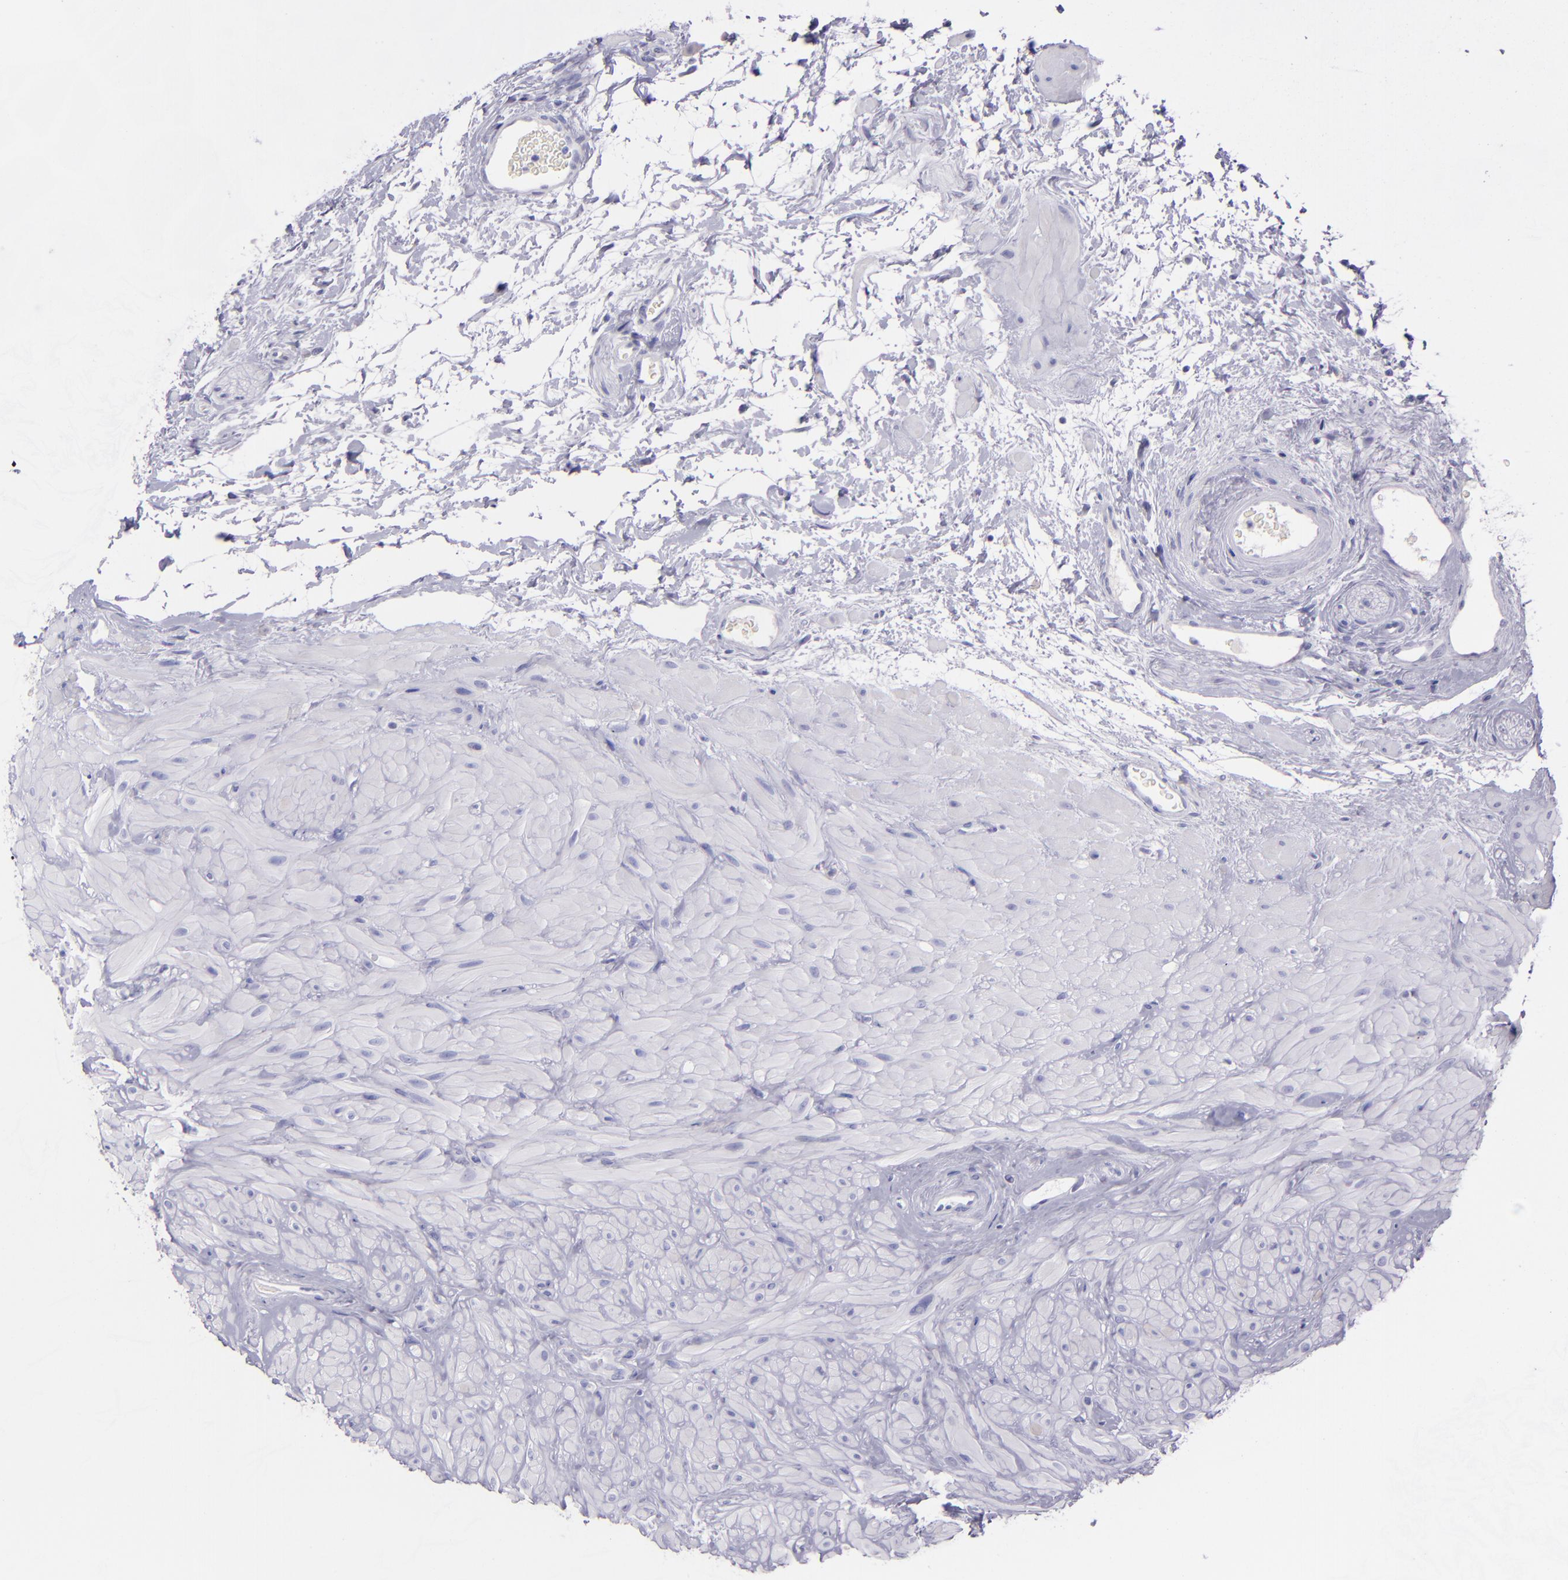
{"staining": {"intensity": "negative", "quantity": "none", "location": "none"}, "tissue": "seminal vesicle", "cell_type": "Glandular cells", "image_type": "normal", "snomed": [{"axis": "morphology", "description": "Normal tissue, NOS"}, {"axis": "topography", "description": "Seminal veicle"}], "caption": "High magnification brightfield microscopy of normal seminal vesicle stained with DAB (brown) and counterstained with hematoxylin (blue): glandular cells show no significant positivity. (Brightfield microscopy of DAB immunohistochemistry (IHC) at high magnification).", "gene": "TNNT3", "patient": {"sex": "male", "age": 63}}